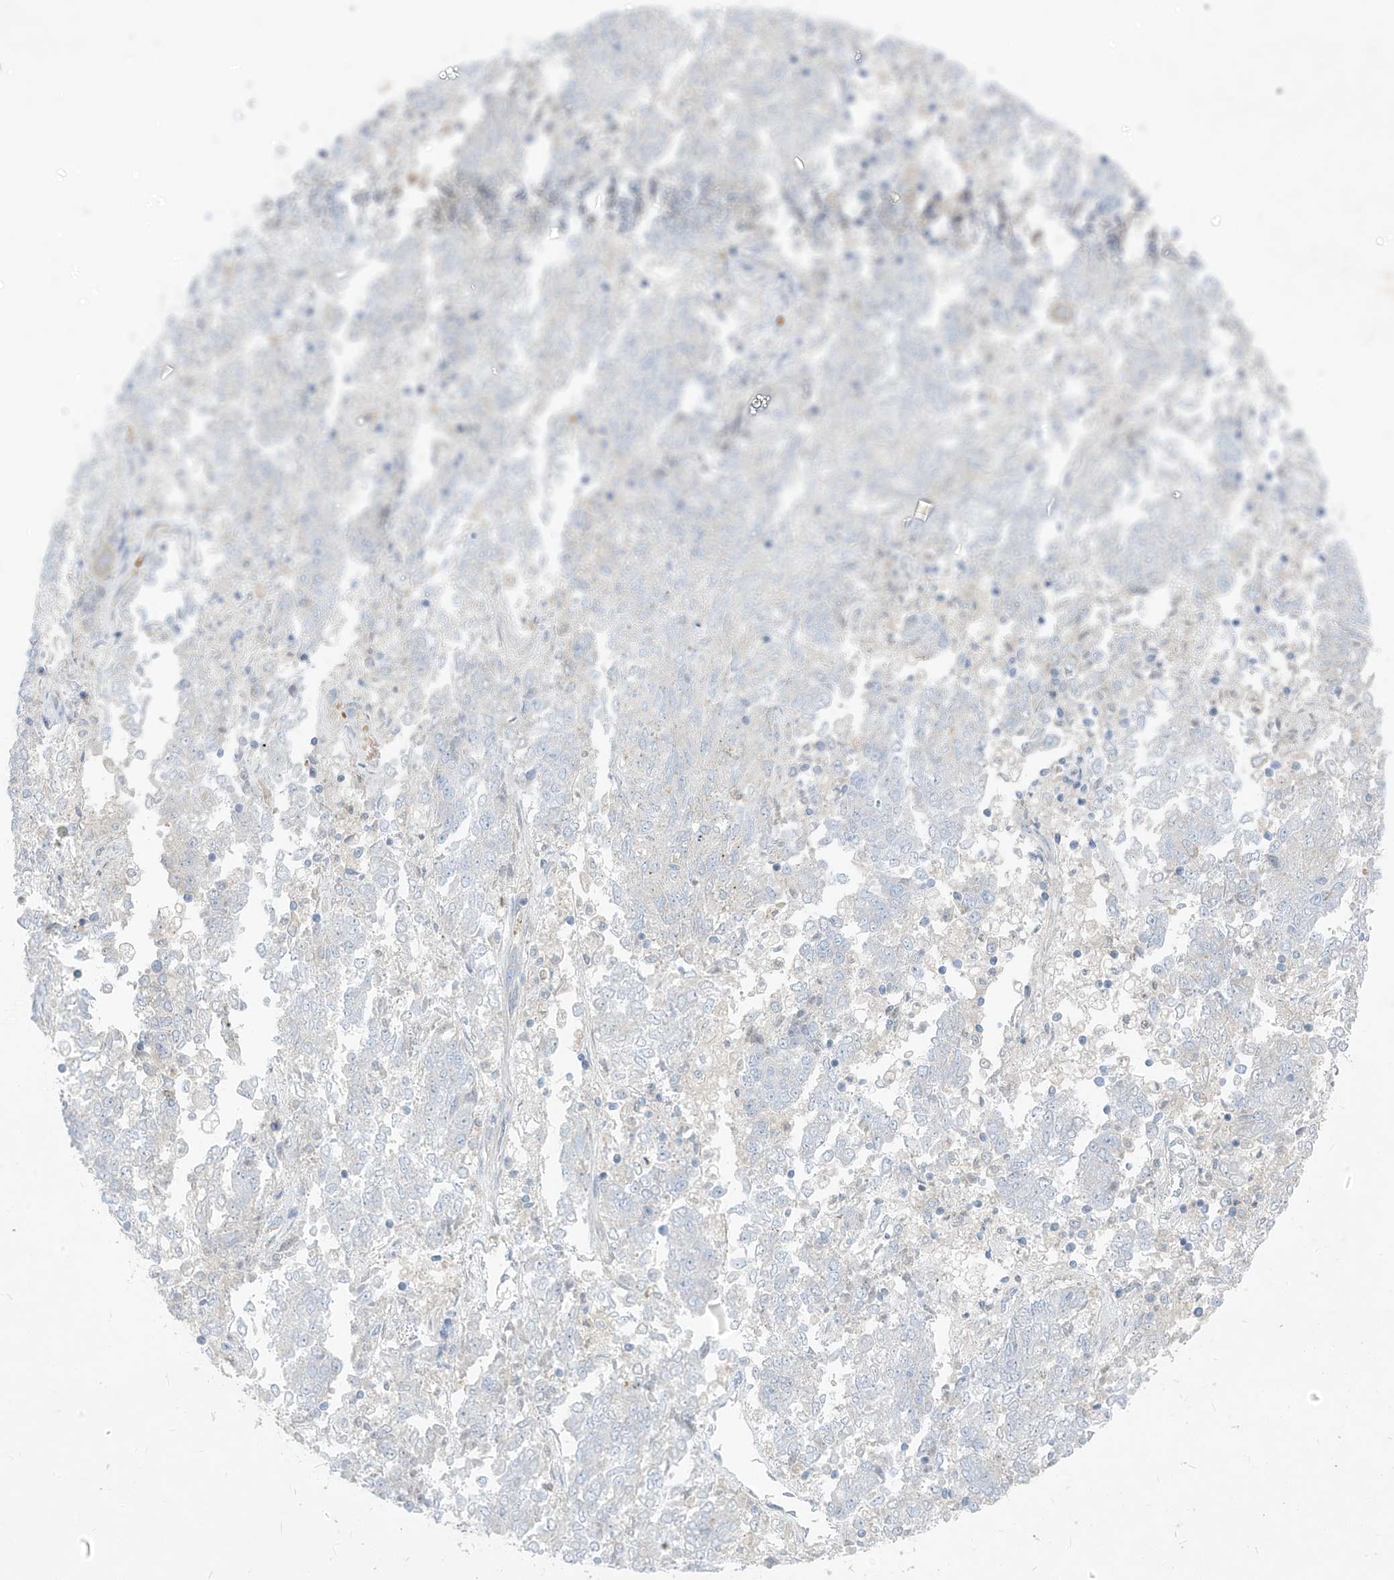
{"staining": {"intensity": "negative", "quantity": "none", "location": "none"}, "tissue": "endometrial cancer", "cell_type": "Tumor cells", "image_type": "cancer", "snomed": [{"axis": "morphology", "description": "Adenocarcinoma, NOS"}, {"axis": "topography", "description": "Endometrium"}], "caption": "Immunohistochemistry image of neoplastic tissue: human endometrial cancer stained with DAB (3,3'-diaminobenzidine) exhibits no significant protein staining in tumor cells. Brightfield microscopy of IHC stained with DAB (brown) and hematoxylin (blue), captured at high magnification.", "gene": "DGKQ", "patient": {"sex": "female", "age": 80}}